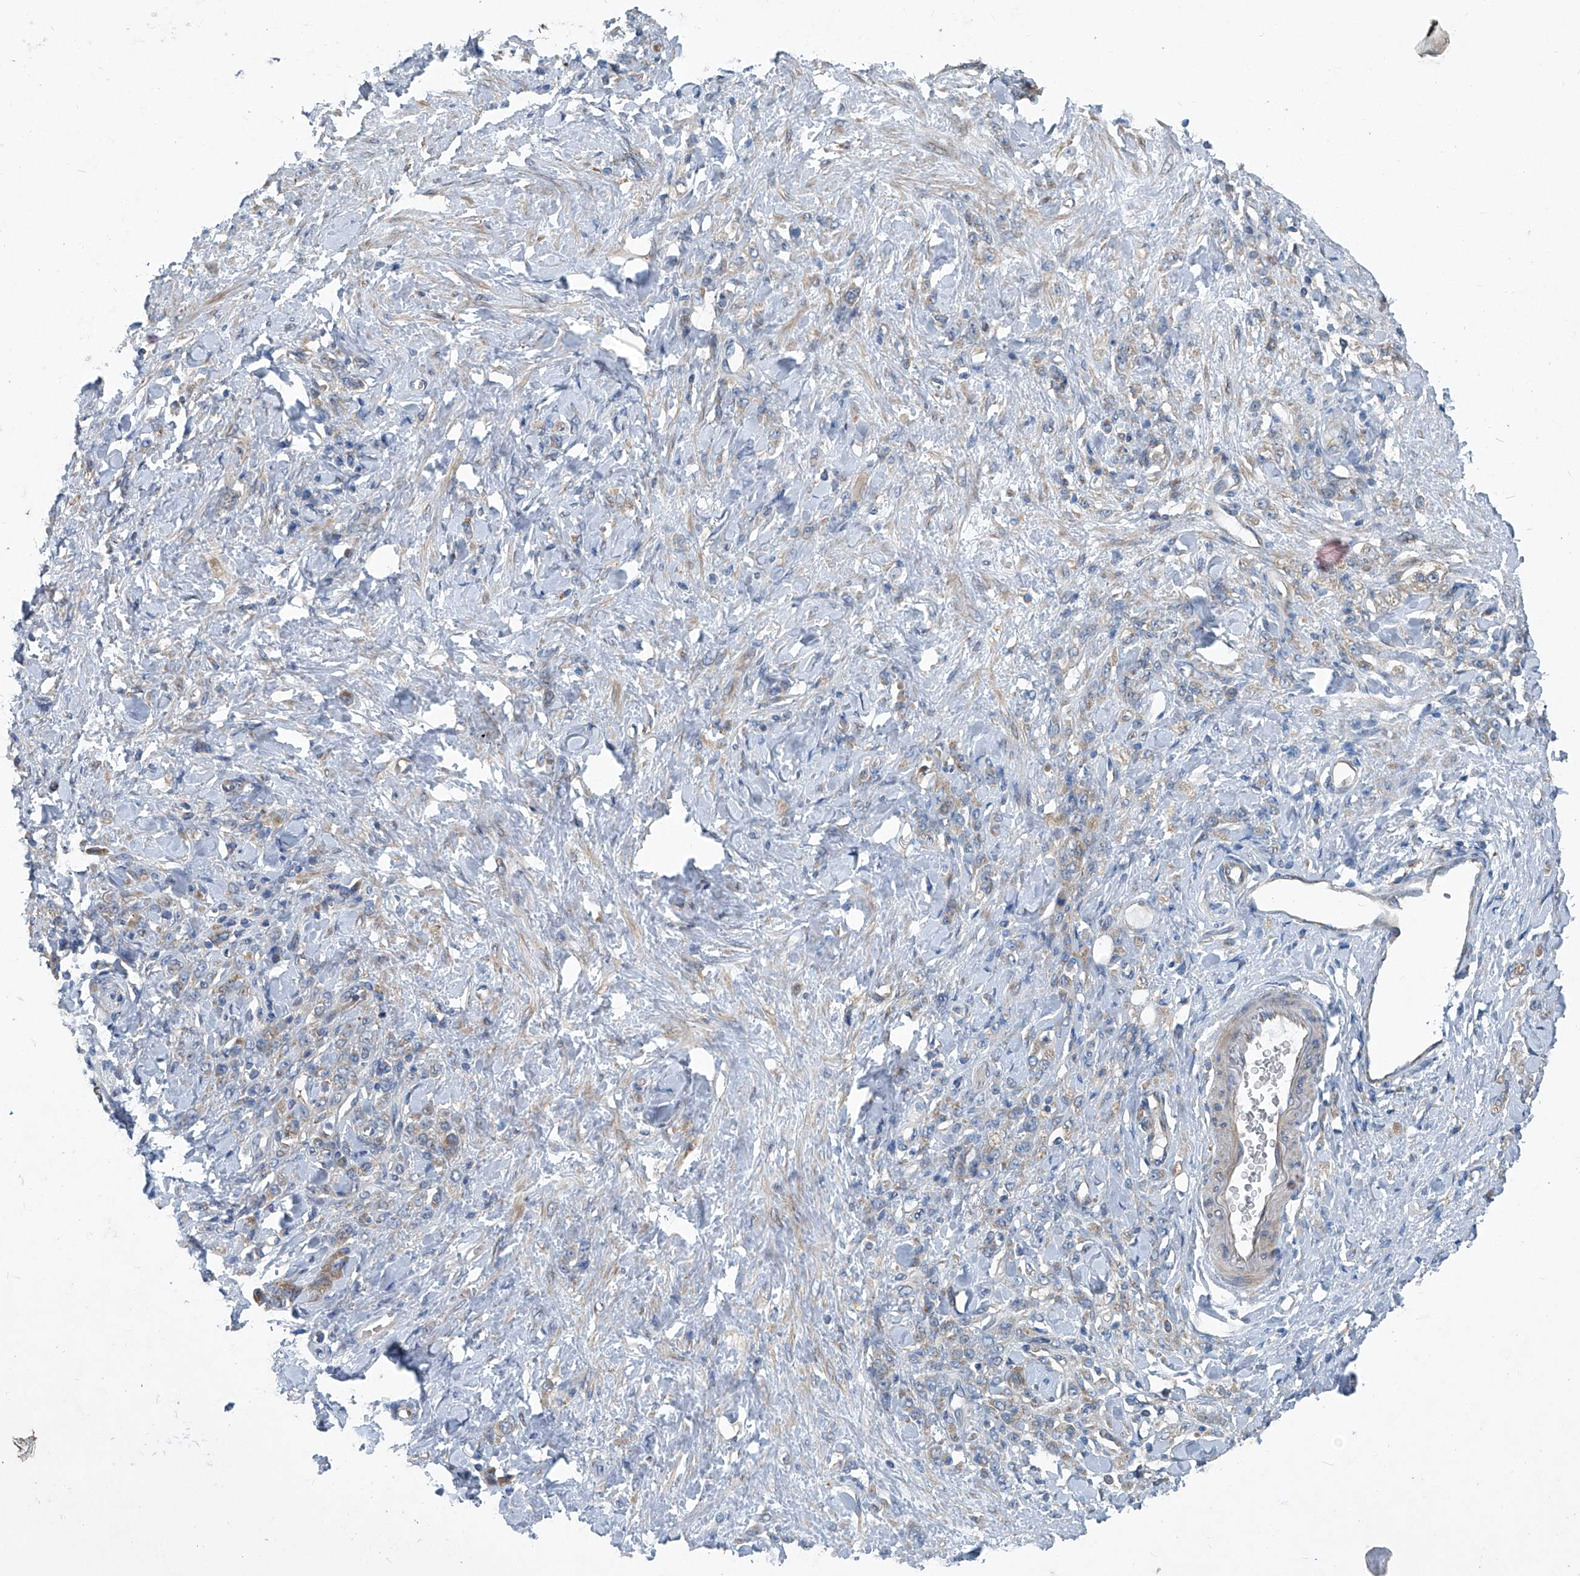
{"staining": {"intensity": "weak", "quantity": "25%-75%", "location": "cytoplasmic/membranous"}, "tissue": "stomach cancer", "cell_type": "Tumor cells", "image_type": "cancer", "snomed": [{"axis": "morphology", "description": "Normal tissue, NOS"}, {"axis": "morphology", "description": "Adenocarcinoma, NOS"}, {"axis": "topography", "description": "Stomach"}], "caption": "Stomach adenocarcinoma was stained to show a protein in brown. There is low levels of weak cytoplasmic/membranous expression in about 25%-75% of tumor cells.", "gene": "PIGH", "patient": {"sex": "male", "age": 82}}